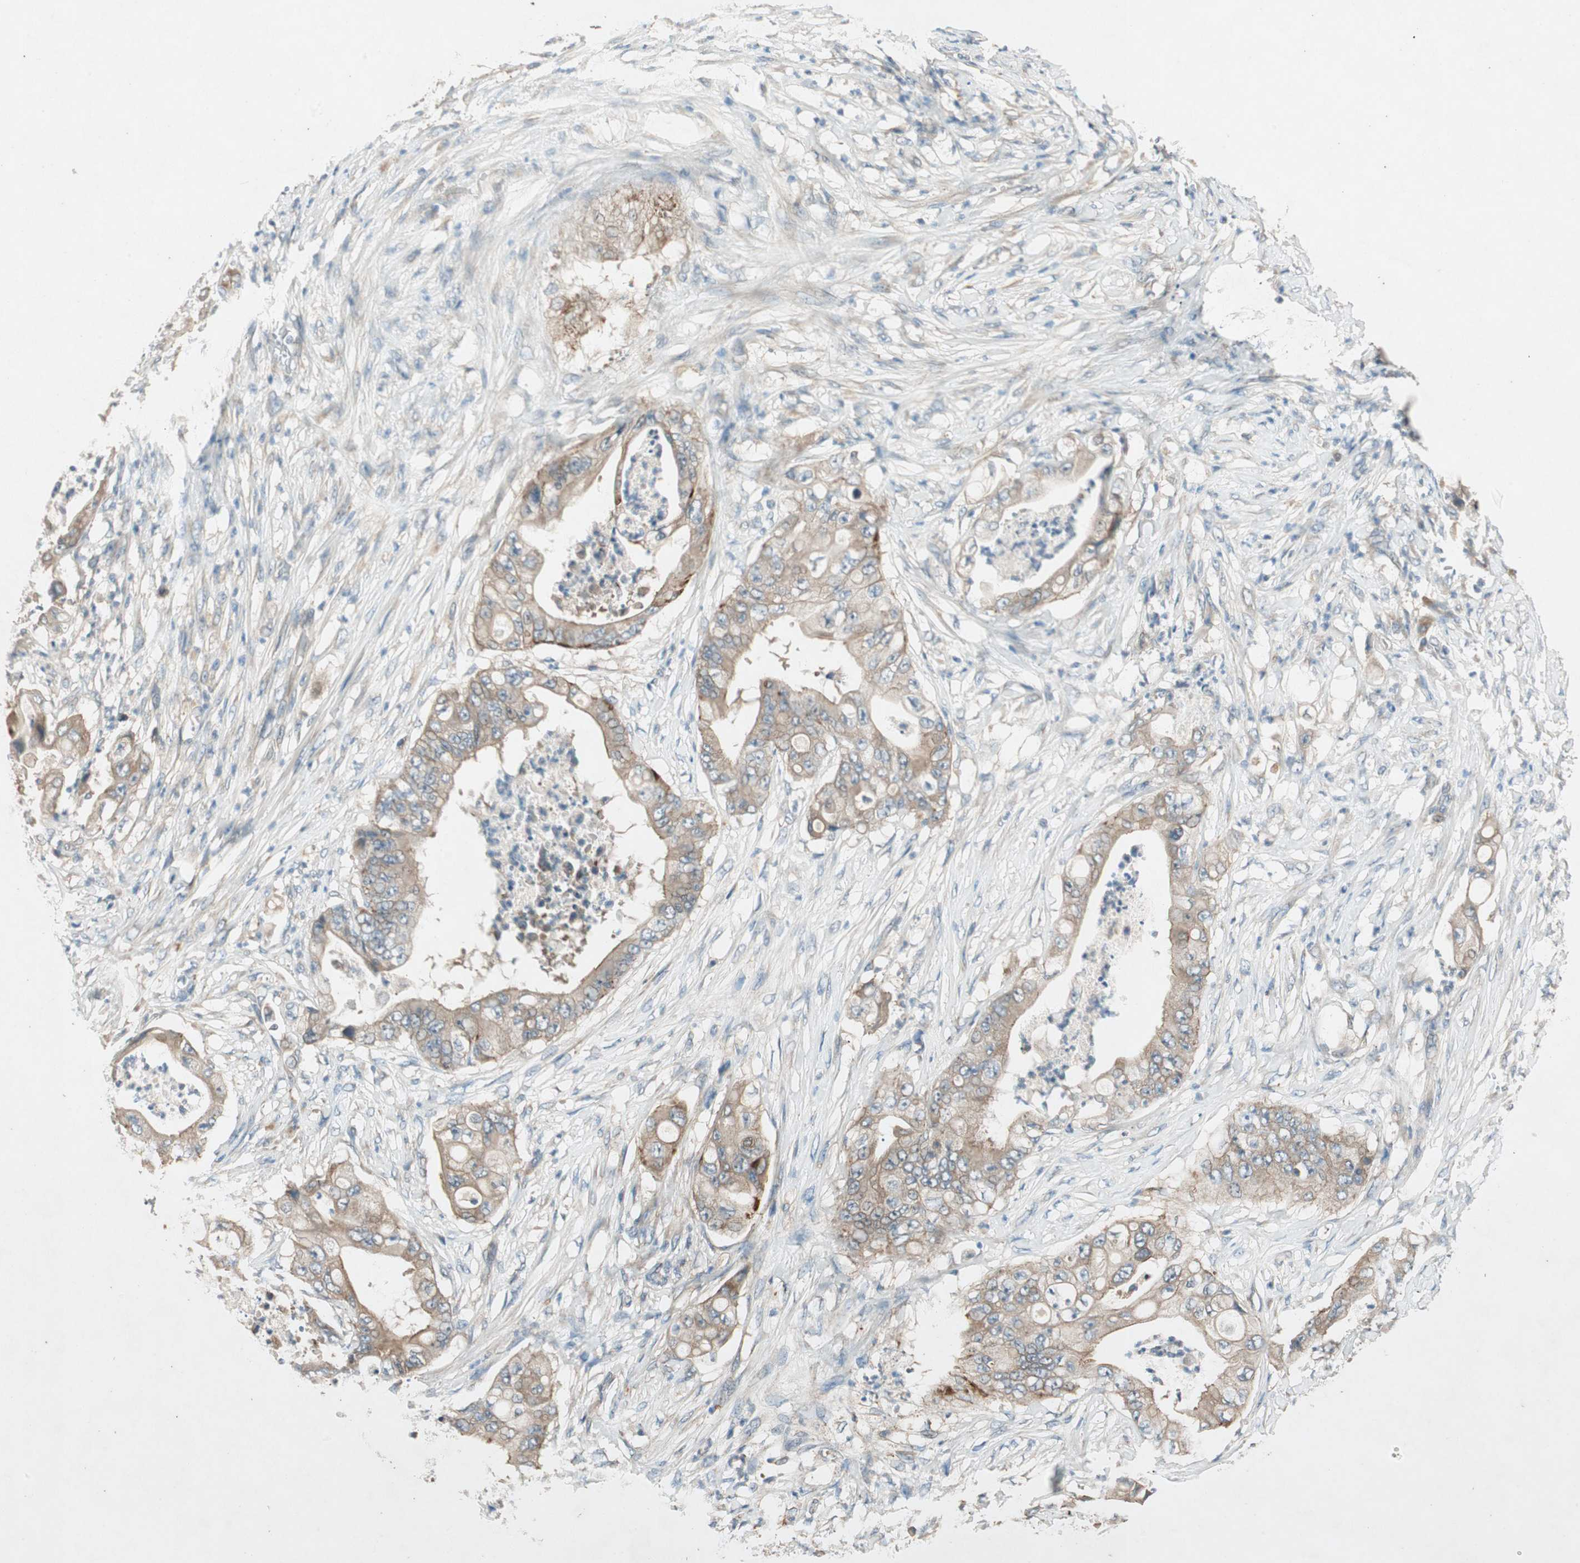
{"staining": {"intensity": "moderate", "quantity": ">75%", "location": "cytoplasmic/membranous"}, "tissue": "stomach cancer", "cell_type": "Tumor cells", "image_type": "cancer", "snomed": [{"axis": "morphology", "description": "Adenocarcinoma, NOS"}, {"axis": "topography", "description": "Stomach"}], "caption": "Stomach adenocarcinoma stained with immunohistochemistry displays moderate cytoplasmic/membranous positivity in about >75% of tumor cells.", "gene": "NCLN", "patient": {"sex": "female", "age": 73}}